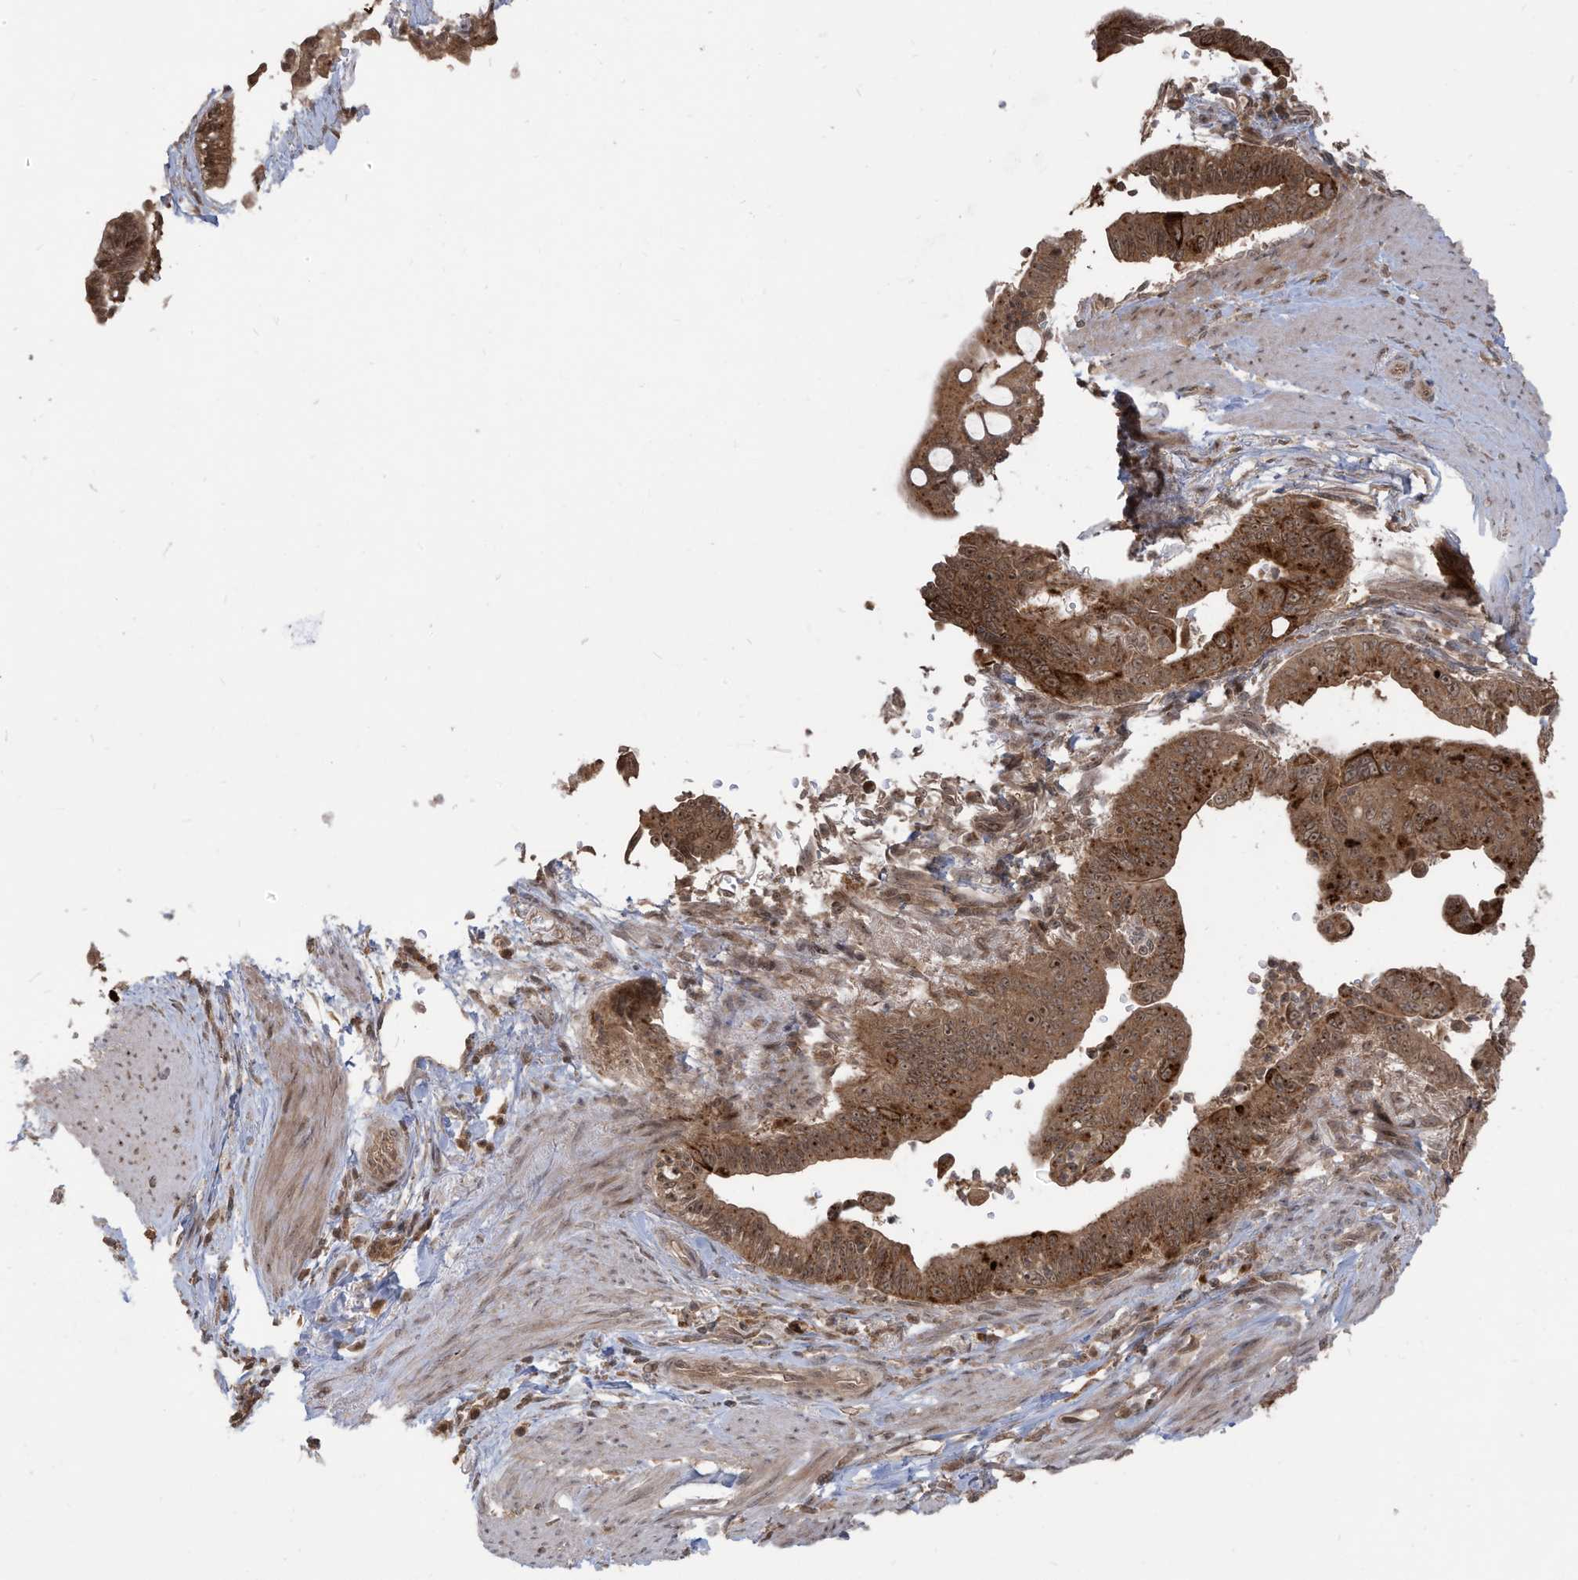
{"staining": {"intensity": "moderate", "quantity": ">75%", "location": "cytoplasmic/membranous,nuclear"}, "tissue": "pancreatic cancer", "cell_type": "Tumor cells", "image_type": "cancer", "snomed": [{"axis": "morphology", "description": "Adenocarcinoma, NOS"}, {"axis": "topography", "description": "Pancreas"}], "caption": "Pancreatic cancer tissue shows moderate cytoplasmic/membranous and nuclear positivity in approximately >75% of tumor cells", "gene": "CARF", "patient": {"sex": "male", "age": 70}}